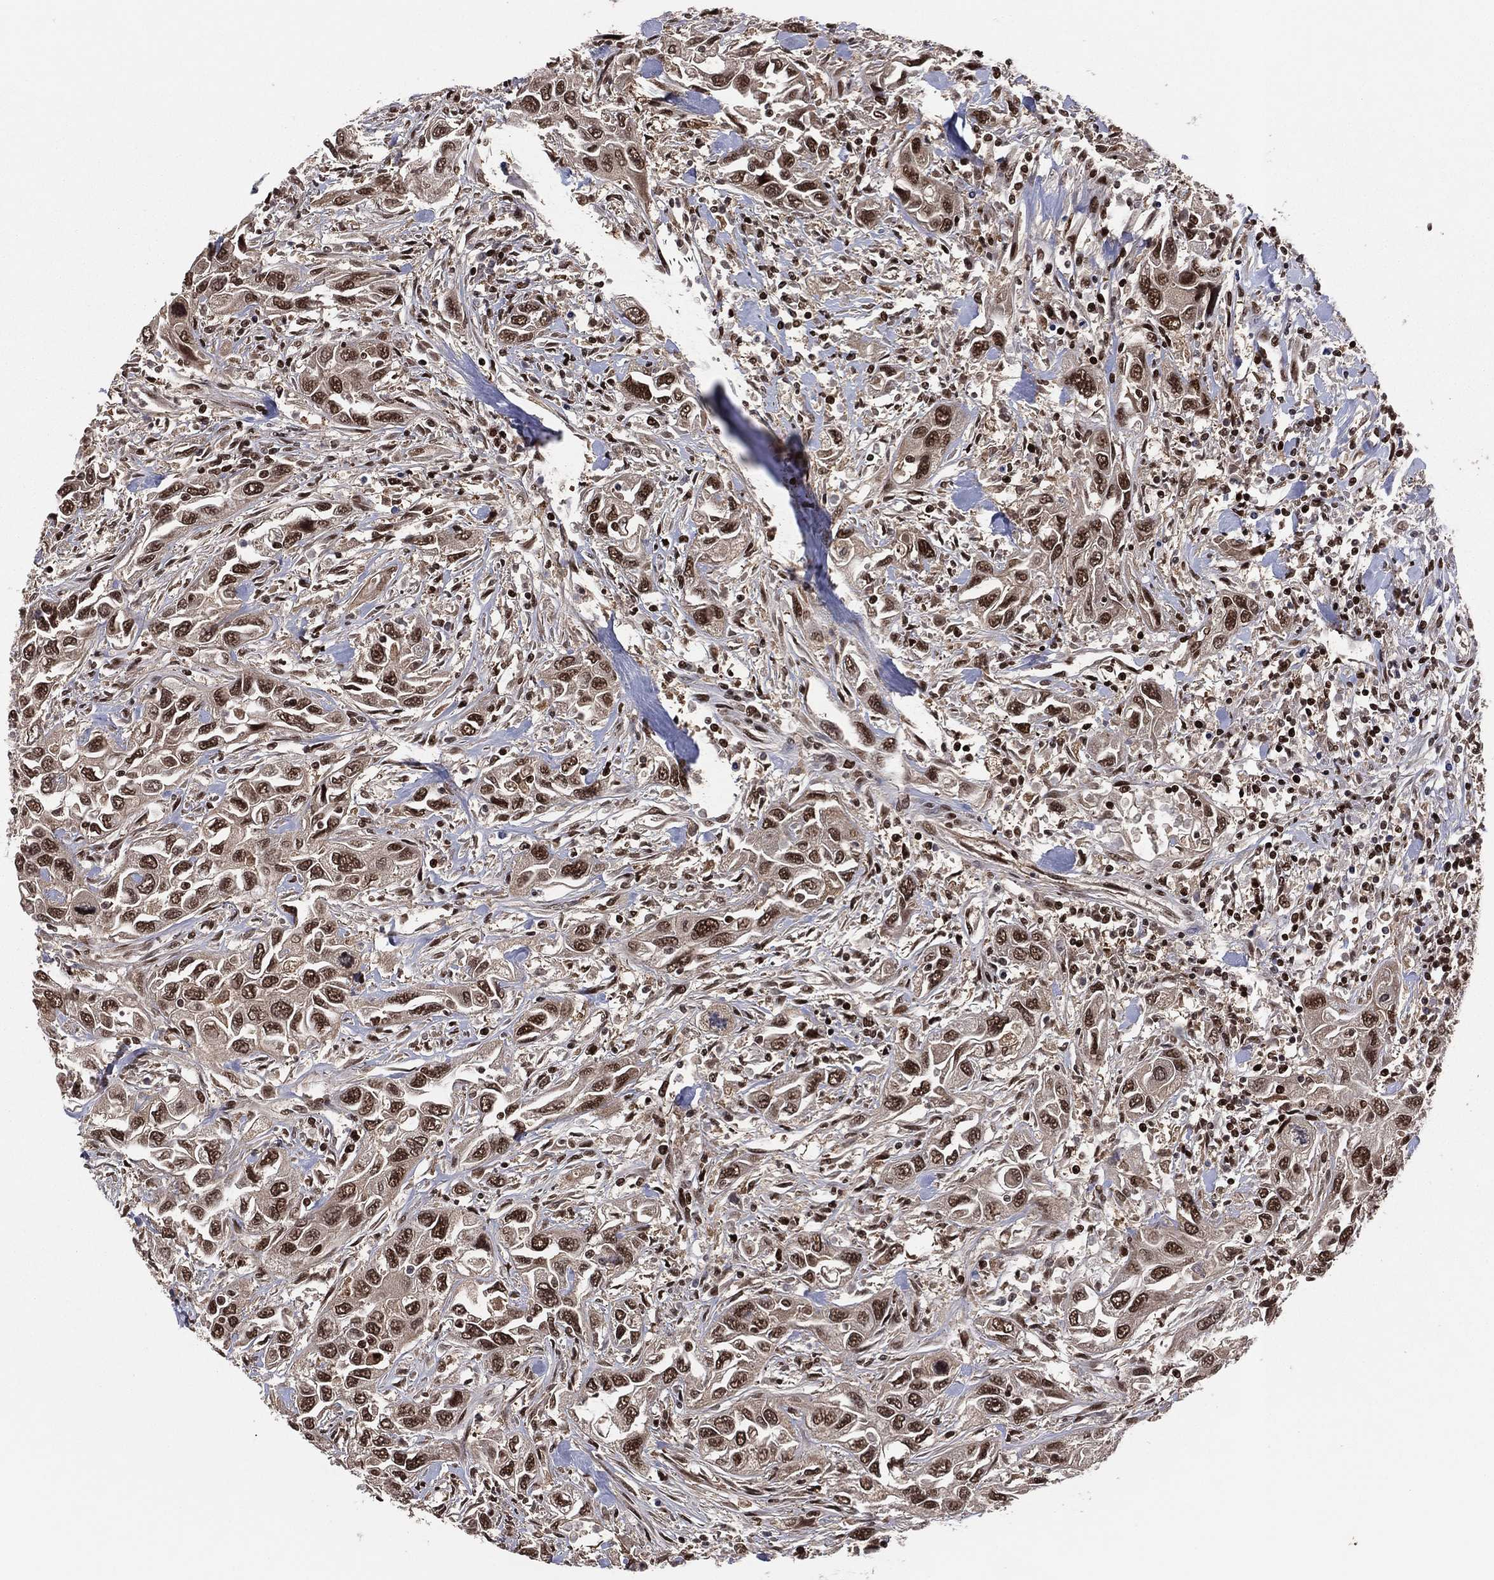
{"staining": {"intensity": "strong", "quantity": ">75%", "location": "nuclear"}, "tissue": "urothelial cancer", "cell_type": "Tumor cells", "image_type": "cancer", "snomed": [{"axis": "morphology", "description": "Urothelial carcinoma, High grade"}, {"axis": "topography", "description": "Urinary bladder"}], "caption": "IHC (DAB) staining of human urothelial cancer demonstrates strong nuclear protein positivity in approximately >75% of tumor cells.", "gene": "PSMA1", "patient": {"sex": "male", "age": 76}}